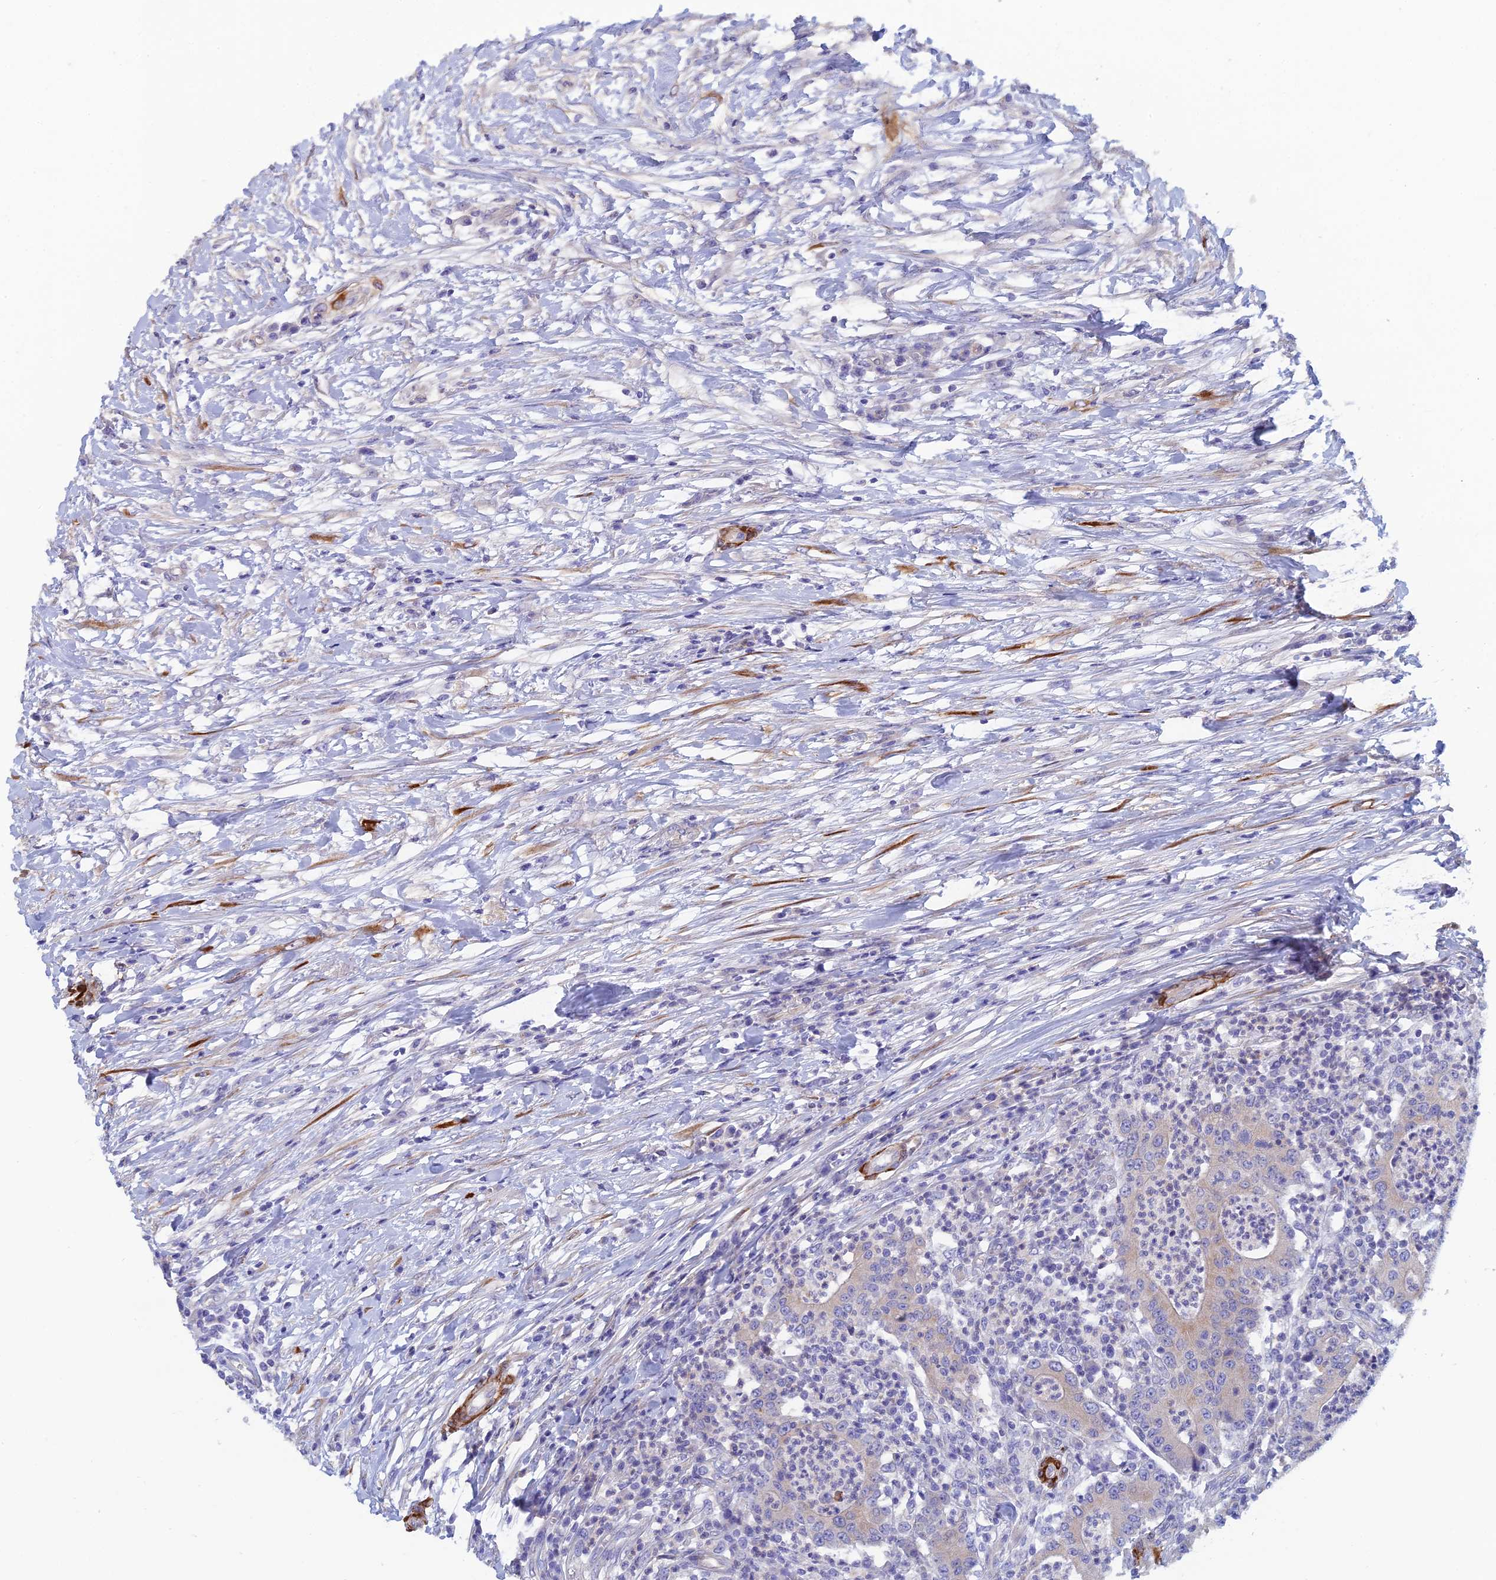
{"staining": {"intensity": "weak", "quantity": "25%-75%", "location": "cytoplasmic/membranous"}, "tissue": "colorectal cancer", "cell_type": "Tumor cells", "image_type": "cancer", "snomed": [{"axis": "morphology", "description": "Adenocarcinoma, NOS"}, {"axis": "topography", "description": "Colon"}], "caption": "Tumor cells display weak cytoplasmic/membranous staining in approximately 25%-75% of cells in adenocarcinoma (colorectal).", "gene": "PCDHA8", "patient": {"sex": "male", "age": 83}}